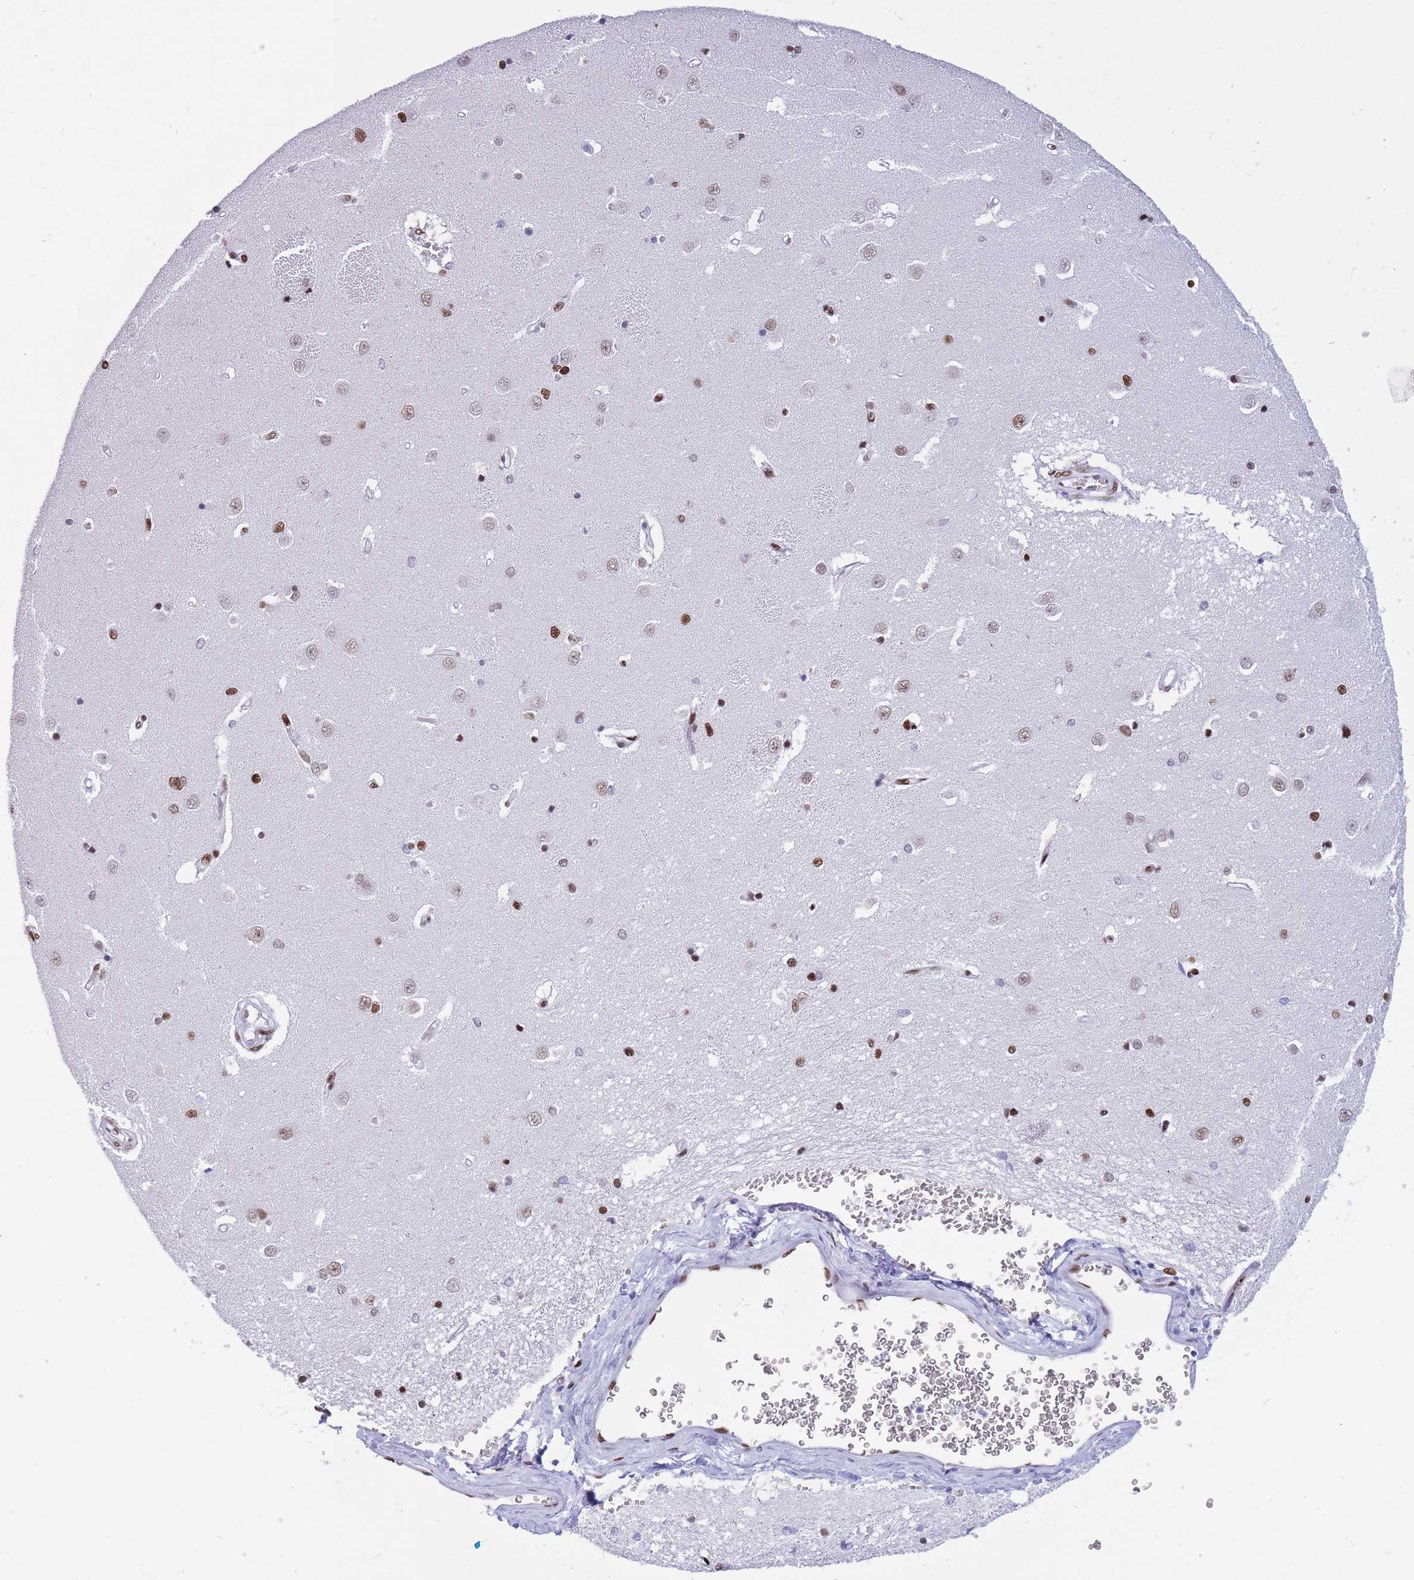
{"staining": {"intensity": "strong", "quantity": "<25%", "location": "nuclear"}, "tissue": "caudate", "cell_type": "Glial cells", "image_type": "normal", "snomed": [{"axis": "morphology", "description": "Normal tissue, NOS"}, {"axis": "topography", "description": "Lateral ventricle wall"}], "caption": "Immunohistochemistry photomicrograph of benign caudate: caudate stained using IHC displays medium levels of strong protein expression localized specifically in the nuclear of glial cells, appearing as a nuclear brown color.", "gene": "NASP", "patient": {"sex": "male", "age": 37}}